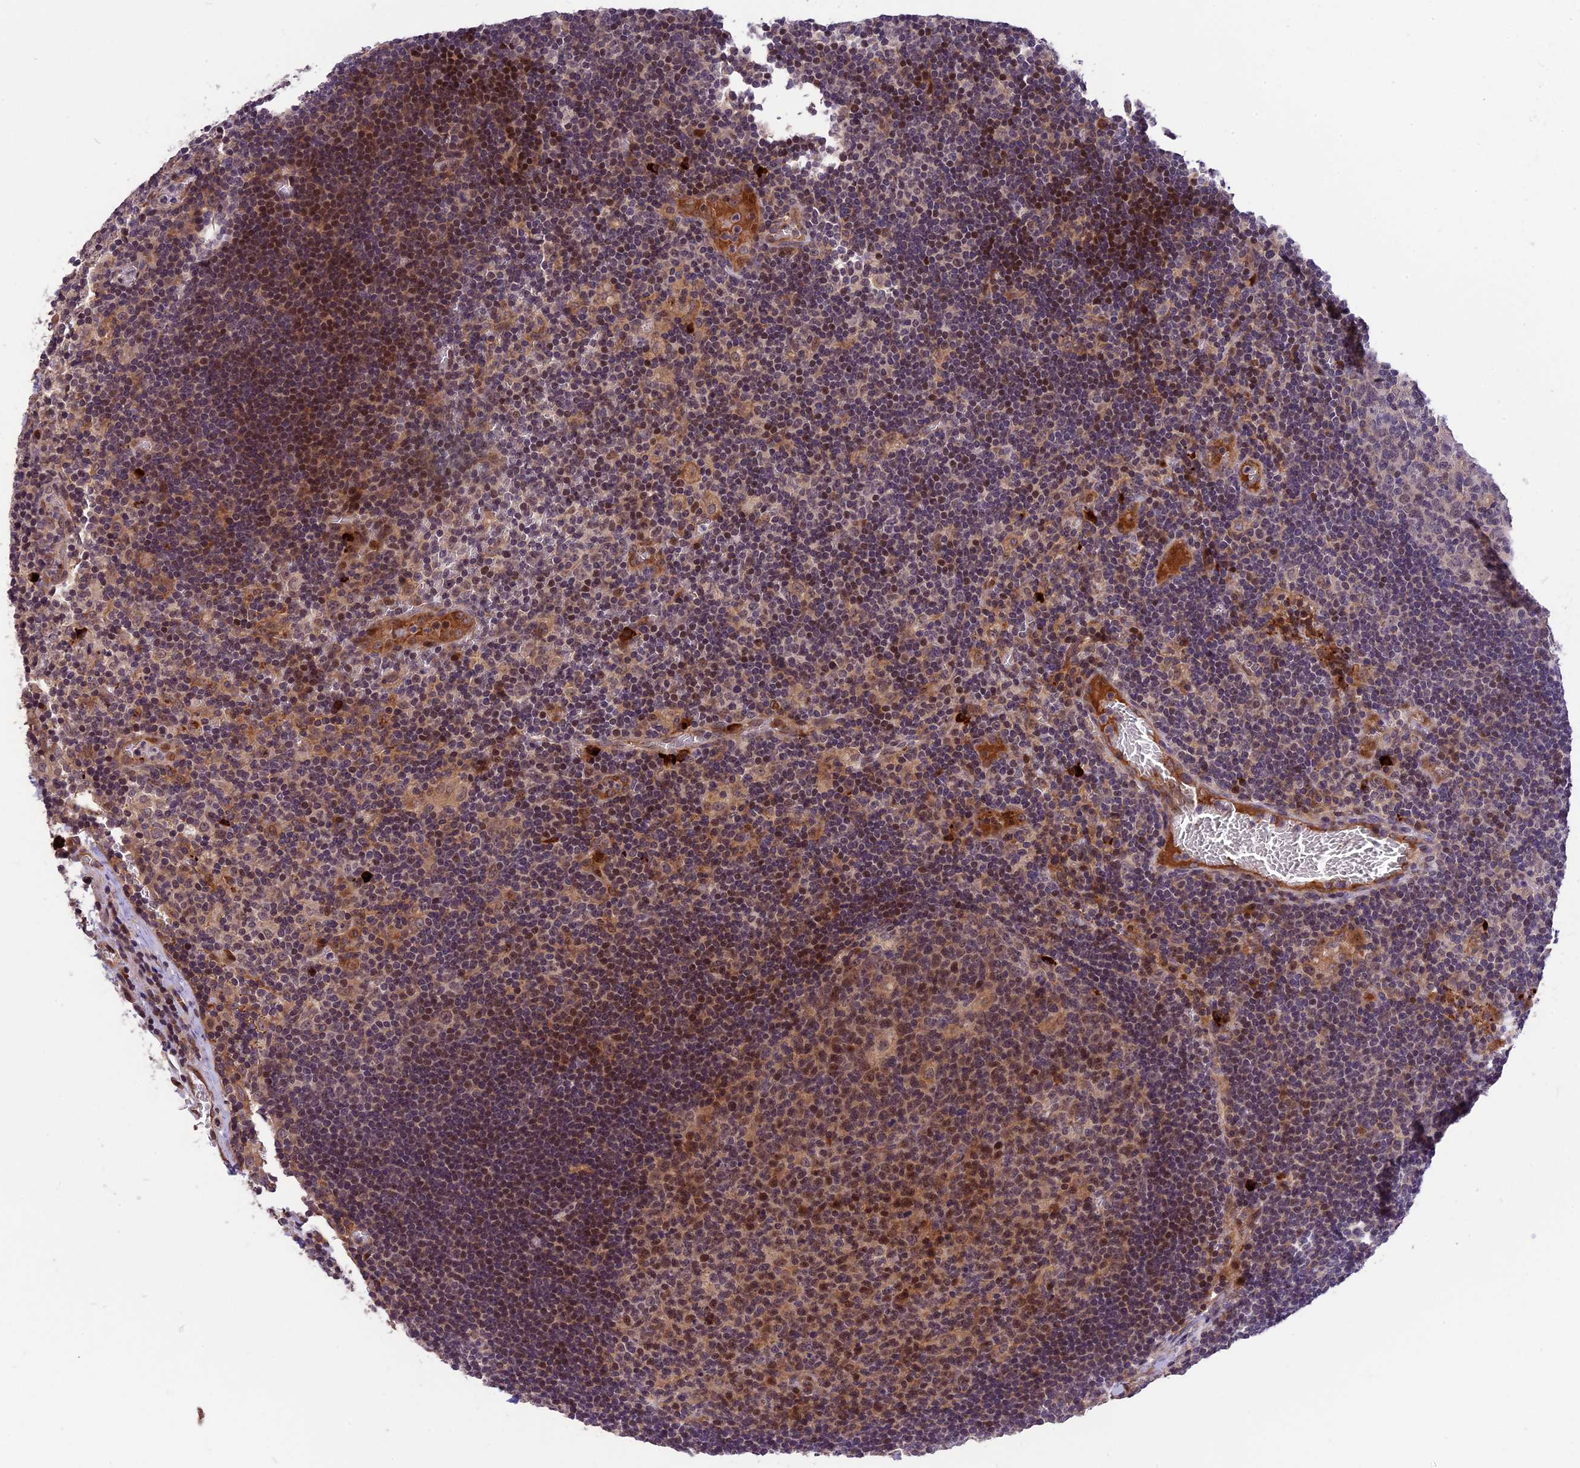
{"staining": {"intensity": "moderate", "quantity": "25%-75%", "location": "nuclear"}, "tissue": "lymph node", "cell_type": "Germinal center cells", "image_type": "normal", "snomed": [{"axis": "morphology", "description": "Normal tissue, NOS"}, {"axis": "topography", "description": "Lymph node"}], "caption": "Protein staining of benign lymph node demonstrates moderate nuclear staining in about 25%-75% of germinal center cells. The staining is performed using DAB (3,3'-diaminobenzidine) brown chromogen to label protein expression. The nuclei are counter-stained blue using hematoxylin.", "gene": "MFSD2A", "patient": {"sex": "female", "age": 73}}